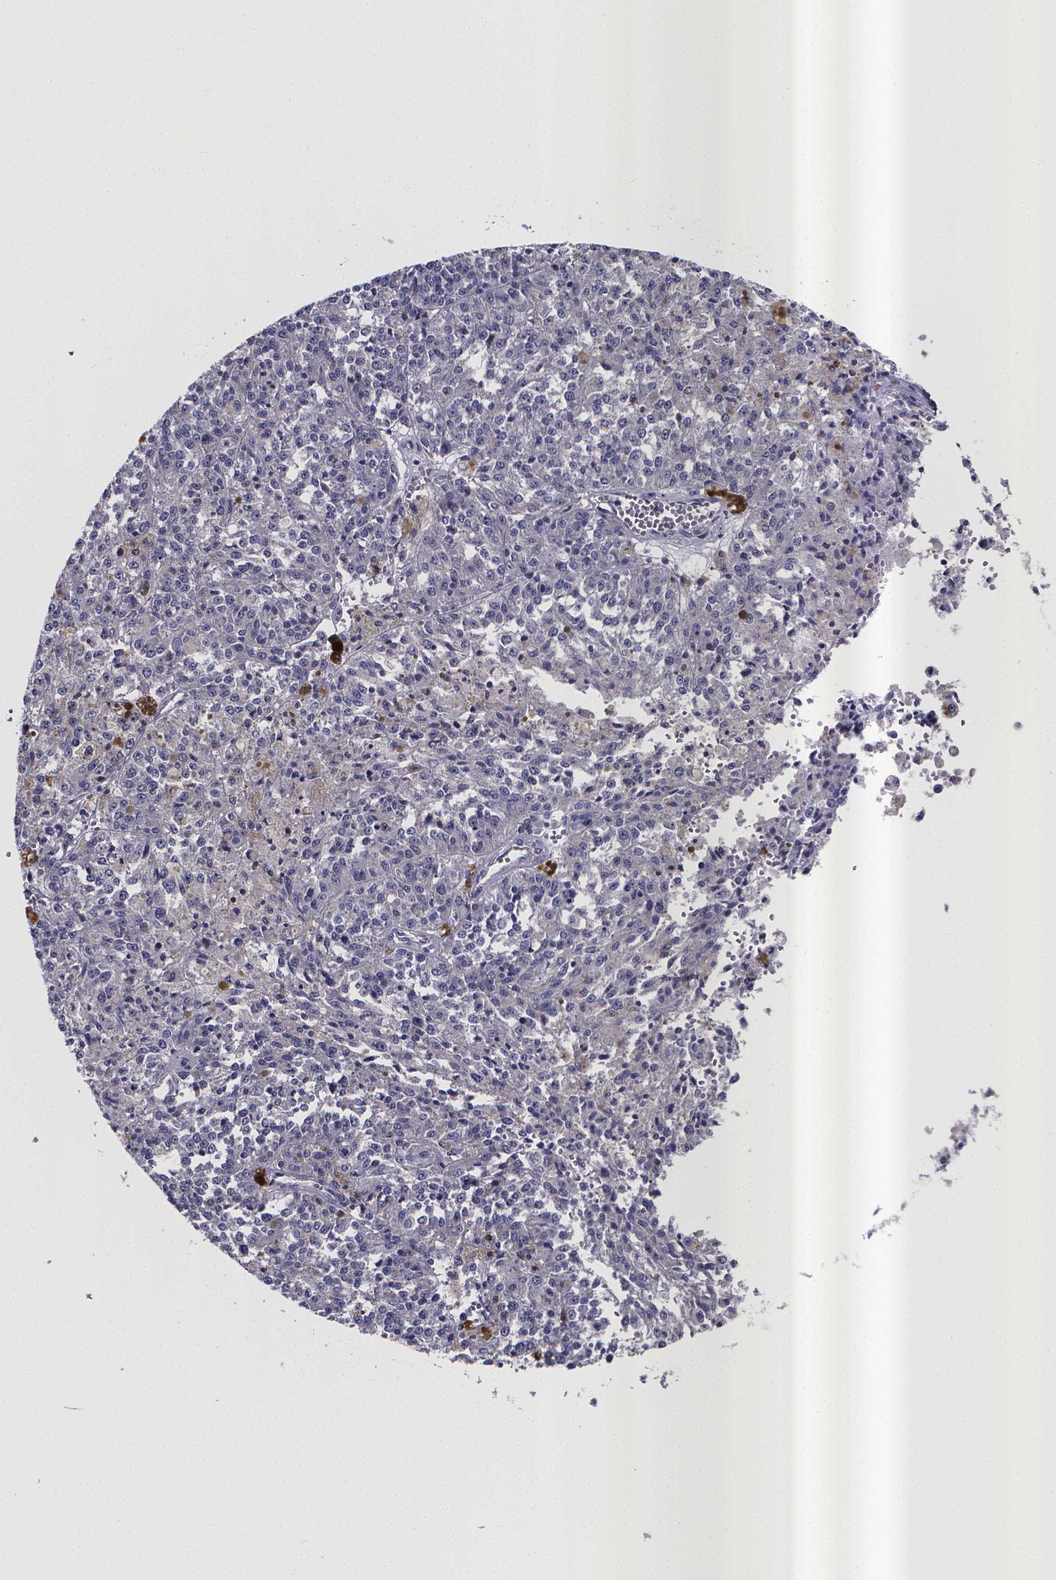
{"staining": {"intensity": "negative", "quantity": "none", "location": "none"}, "tissue": "melanoma", "cell_type": "Tumor cells", "image_type": "cancer", "snomed": [{"axis": "morphology", "description": "Malignant melanoma, Metastatic site"}, {"axis": "topography", "description": "Lymph node"}], "caption": "Tumor cells show no significant protein staining in melanoma.", "gene": "RERG", "patient": {"sex": "female", "age": 64}}